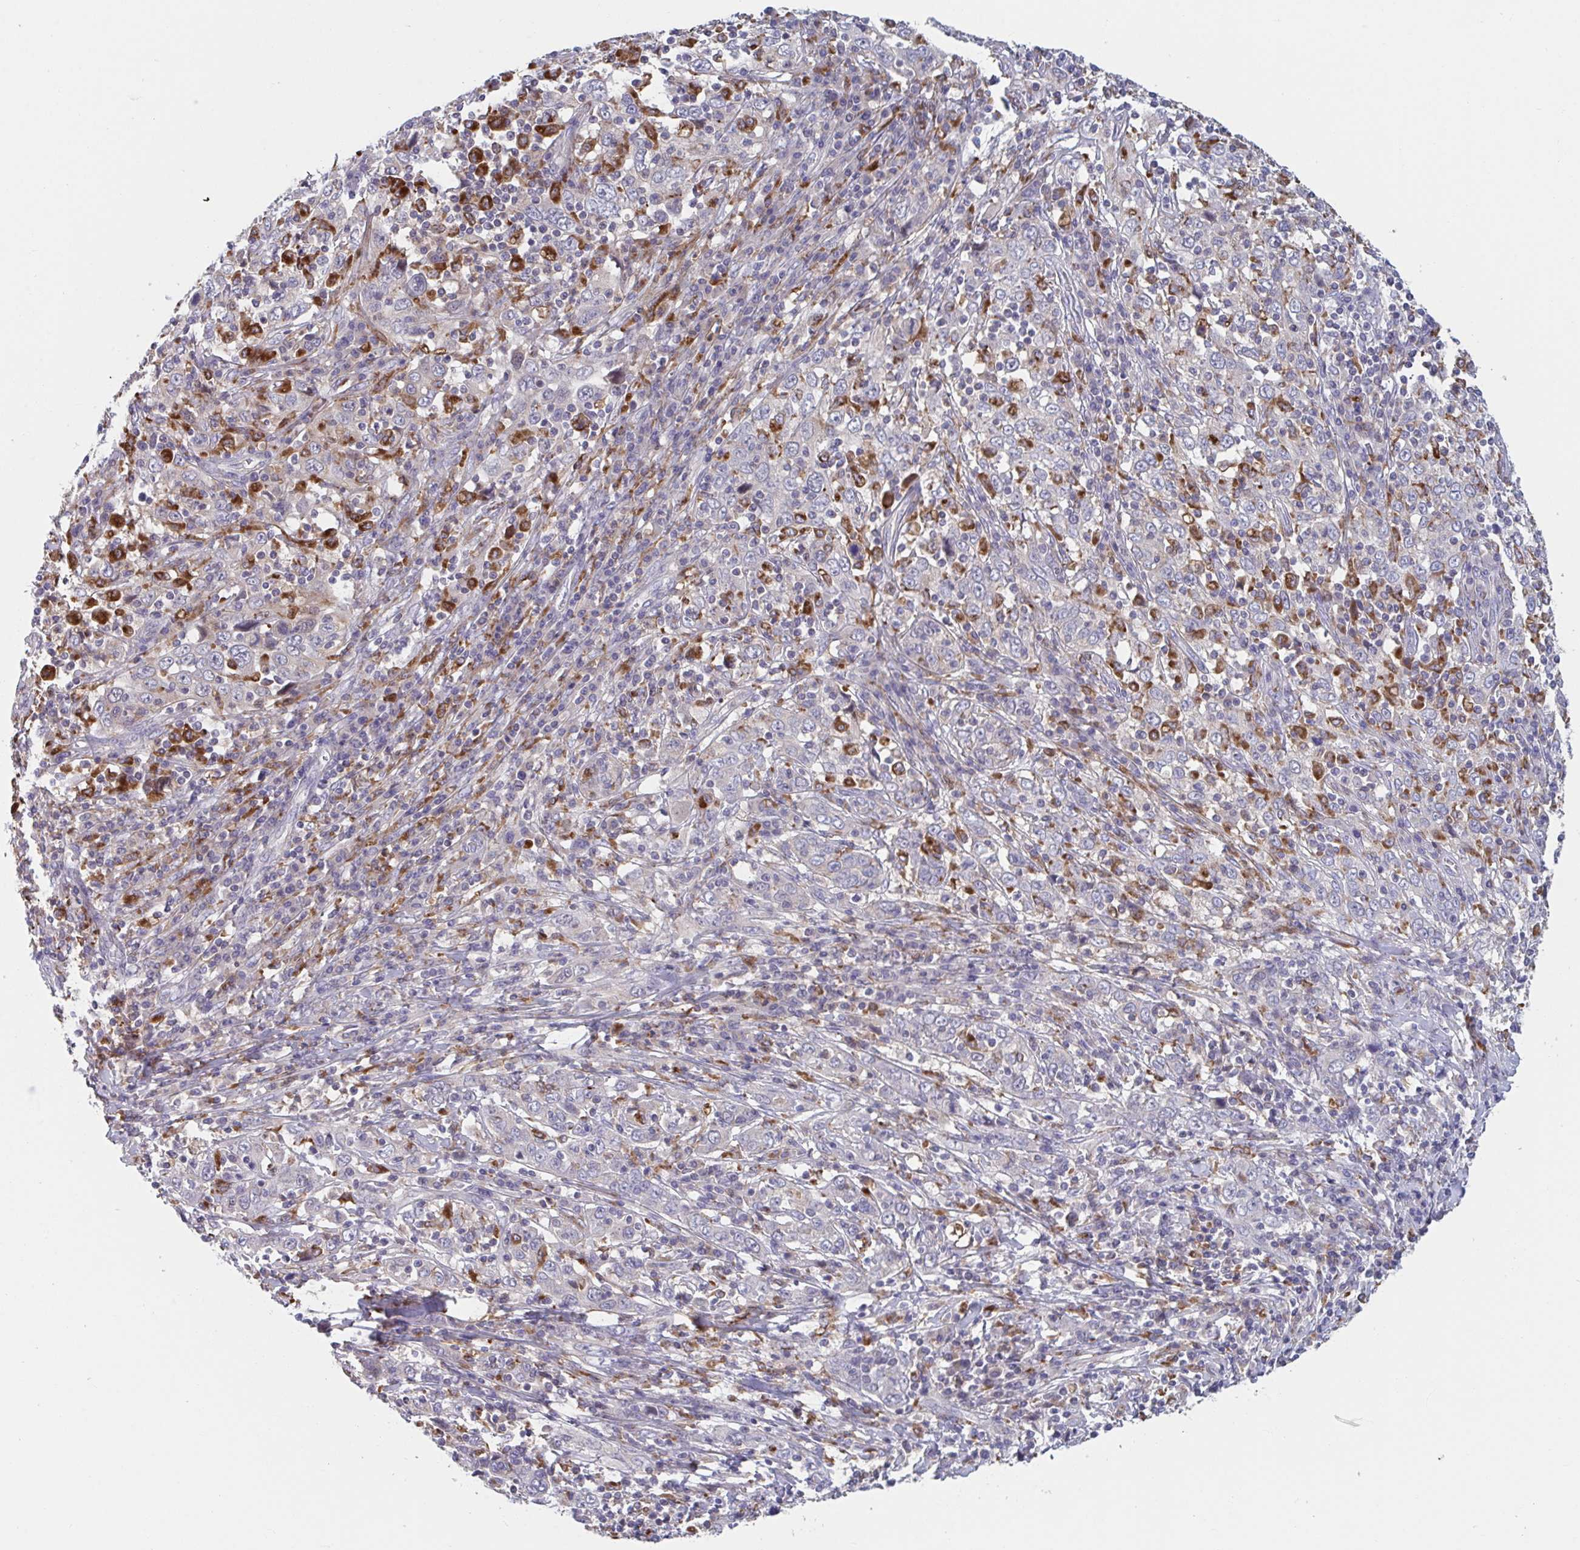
{"staining": {"intensity": "negative", "quantity": "none", "location": "none"}, "tissue": "cervical cancer", "cell_type": "Tumor cells", "image_type": "cancer", "snomed": [{"axis": "morphology", "description": "Squamous cell carcinoma, NOS"}, {"axis": "topography", "description": "Cervix"}], "caption": "The immunohistochemistry photomicrograph has no significant staining in tumor cells of cervical cancer tissue. (DAB immunohistochemistry, high magnification).", "gene": "NIPSNAP1", "patient": {"sex": "female", "age": 46}}